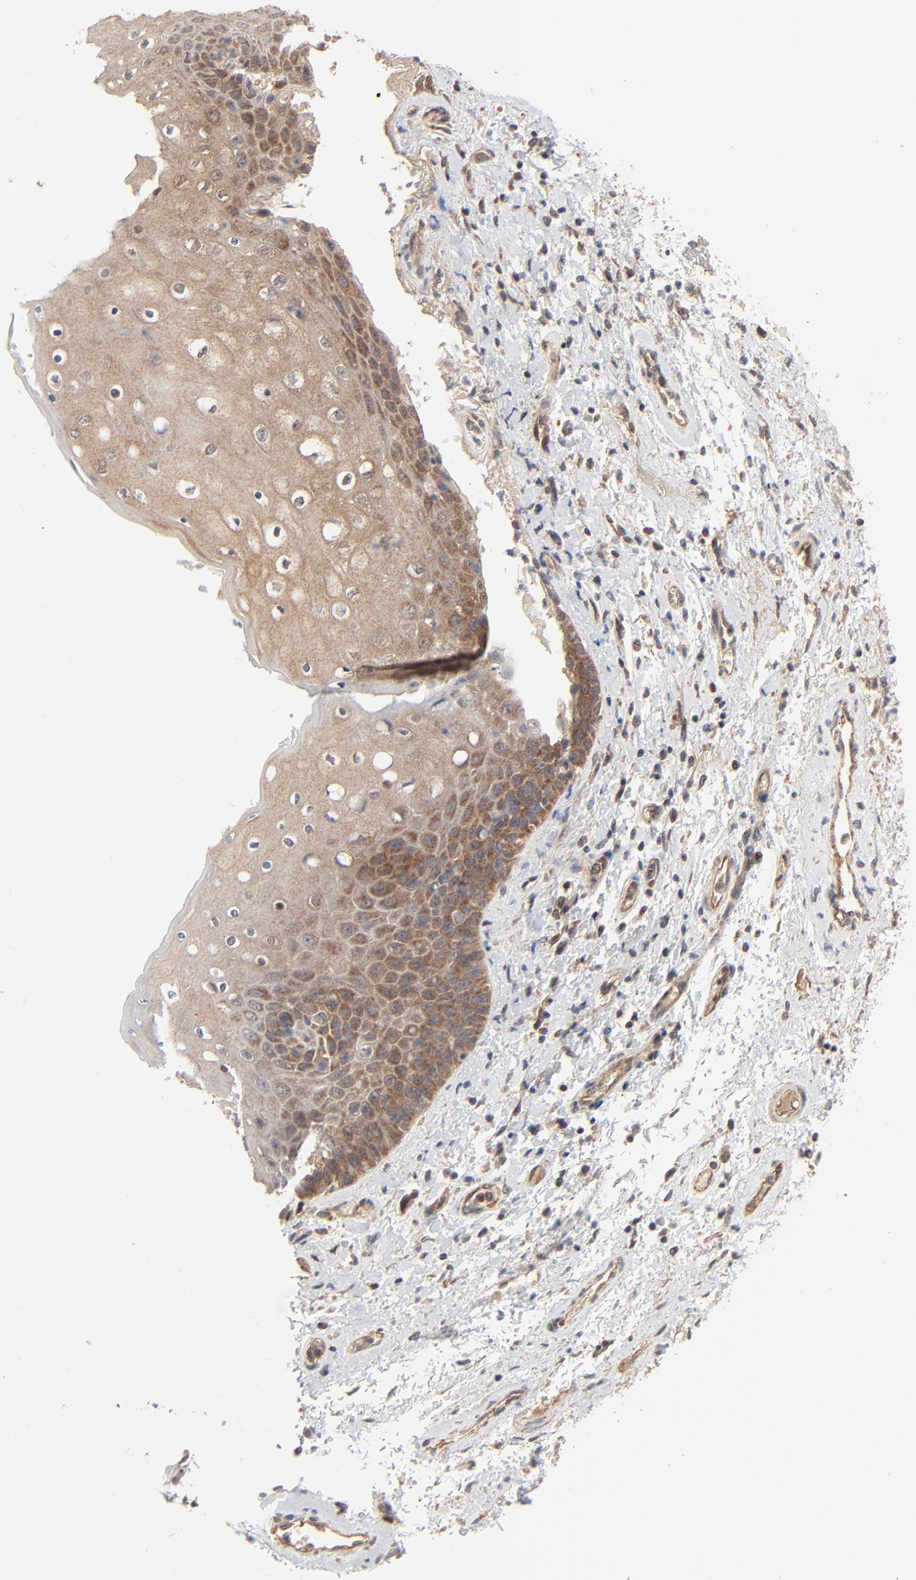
{"staining": {"intensity": "moderate", "quantity": ">75%", "location": "cytoplasmic/membranous"}, "tissue": "skin", "cell_type": "Epidermal cells", "image_type": "normal", "snomed": [{"axis": "morphology", "description": "Normal tissue, NOS"}, {"axis": "topography", "description": "Anal"}], "caption": "Protein expression analysis of normal human skin reveals moderate cytoplasmic/membranous positivity in about >75% of epidermal cells. The staining was performed using DAB (3,3'-diaminobenzidine), with brown indicating positive protein expression. Nuclei are stained blue with hematoxylin.", "gene": "ABLIM3", "patient": {"sex": "female", "age": 46}}